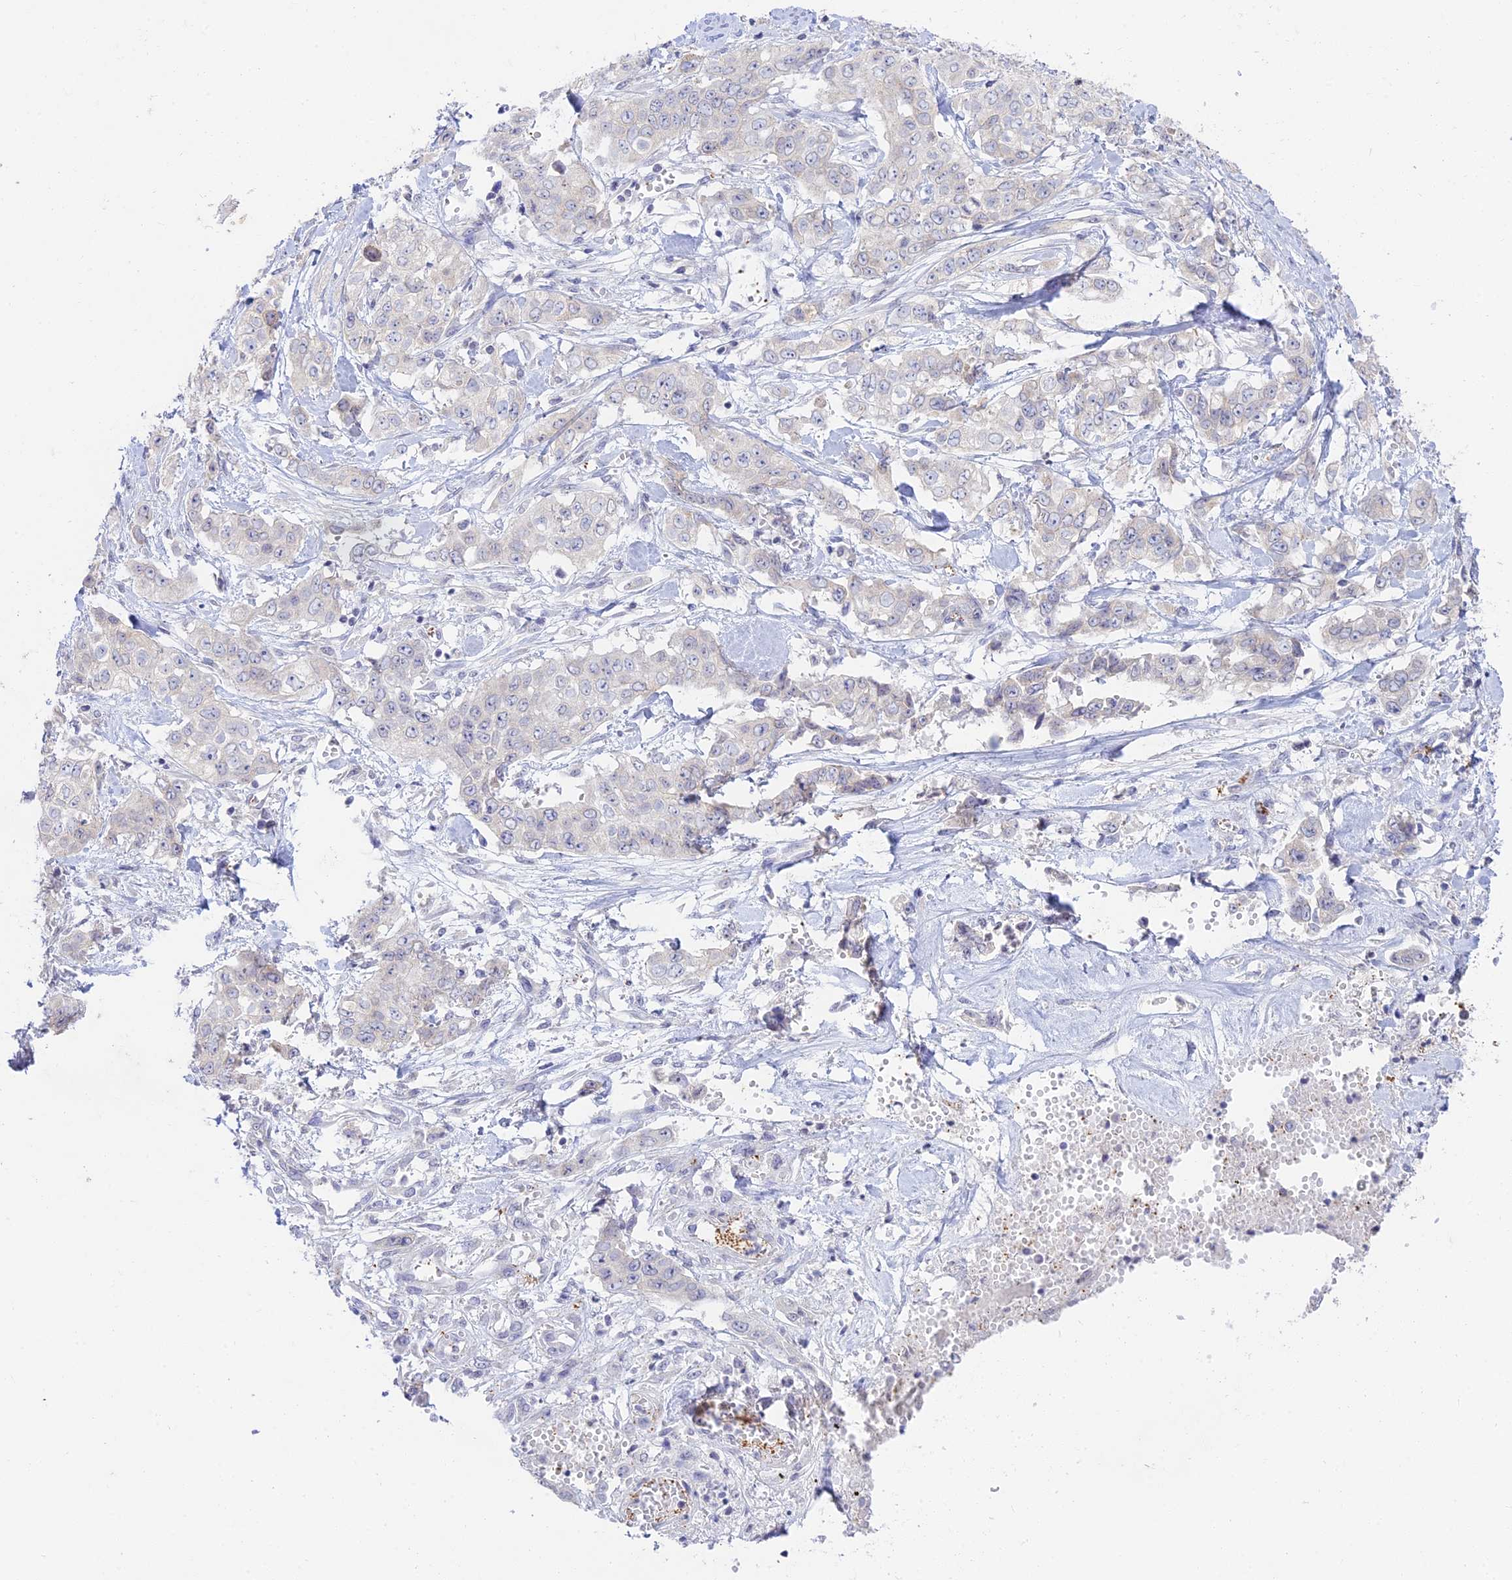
{"staining": {"intensity": "negative", "quantity": "none", "location": "none"}, "tissue": "stomach cancer", "cell_type": "Tumor cells", "image_type": "cancer", "snomed": [{"axis": "morphology", "description": "Adenocarcinoma, NOS"}, {"axis": "topography", "description": "Stomach, upper"}], "caption": "Micrograph shows no significant protein staining in tumor cells of adenocarcinoma (stomach).", "gene": "TMEM40", "patient": {"sex": "male", "age": 62}}